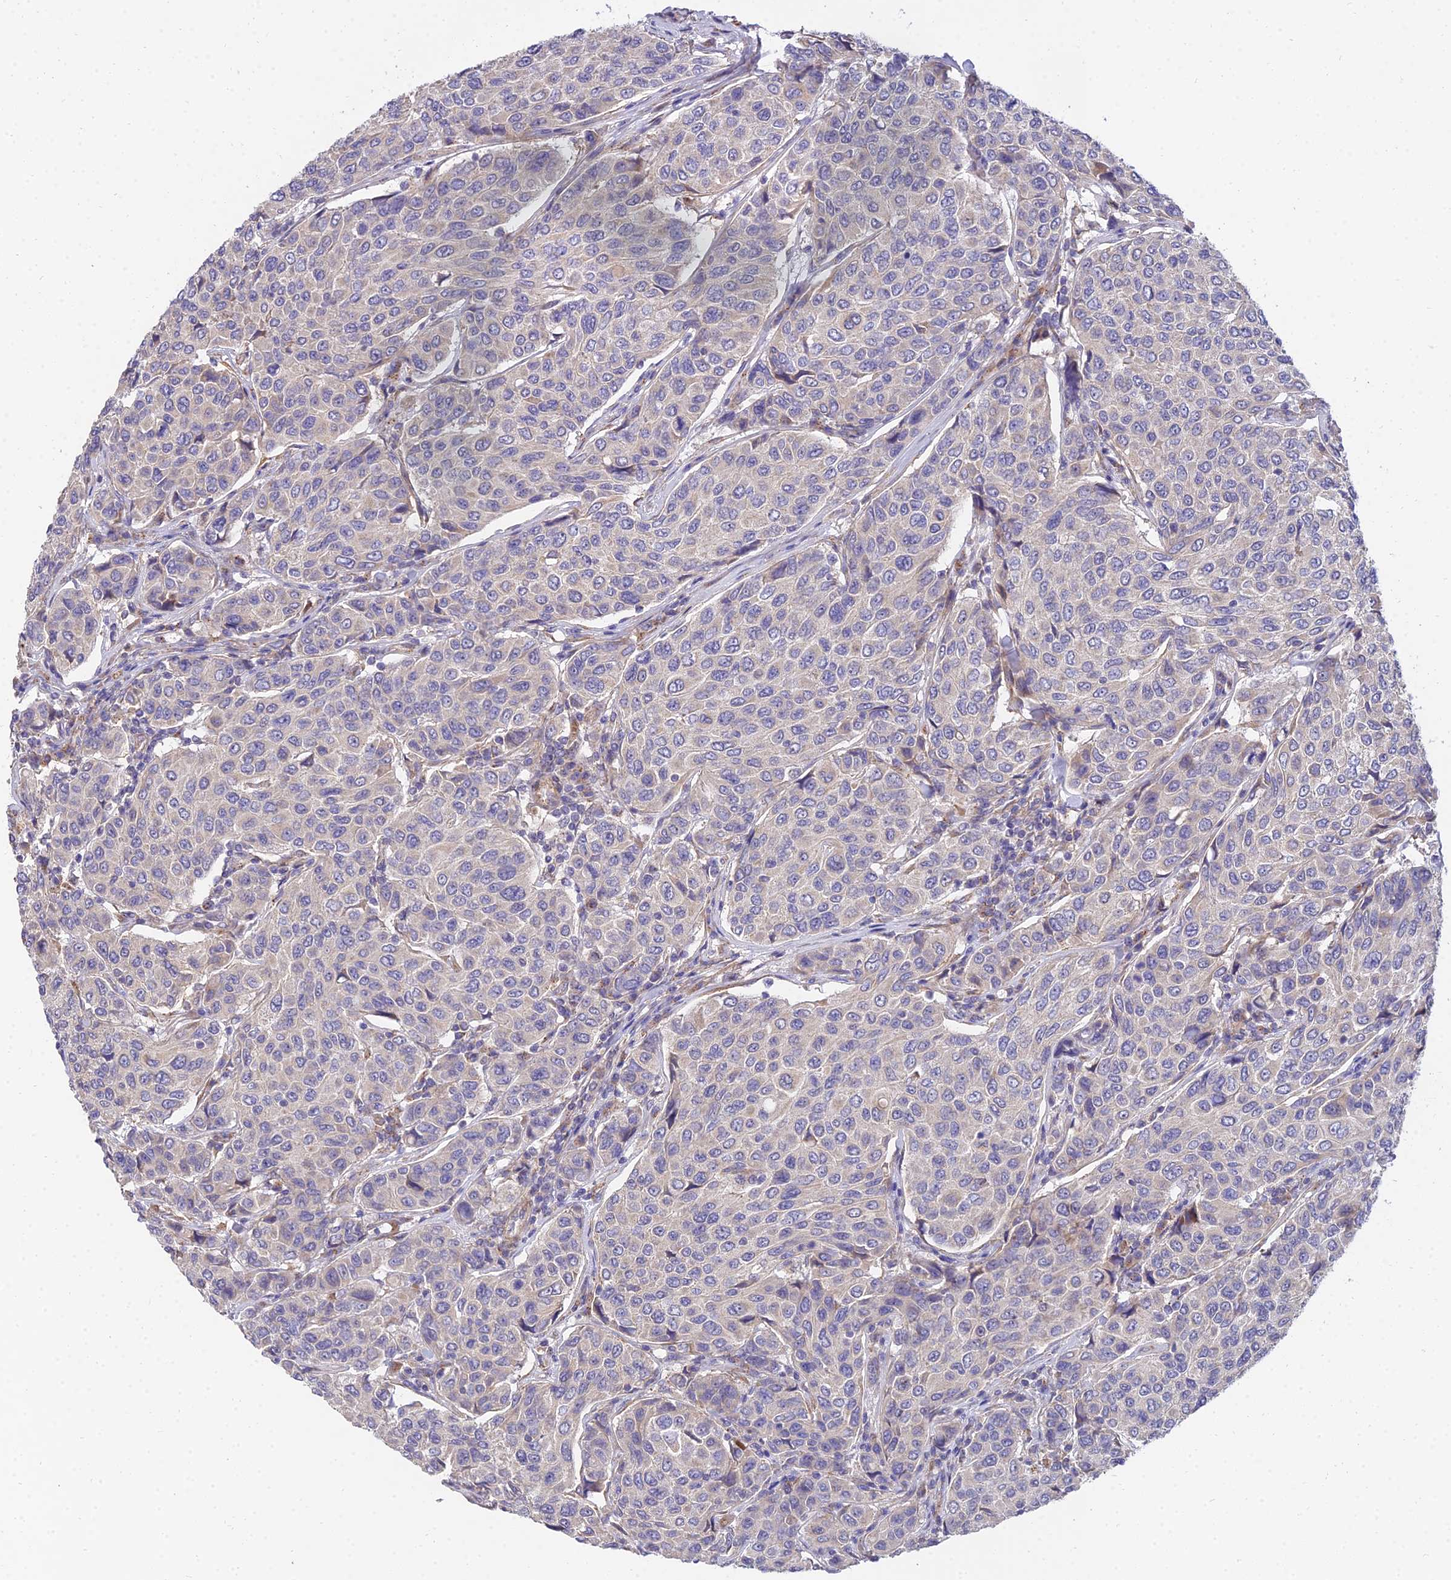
{"staining": {"intensity": "negative", "quantity": "none", "location": "none"}, "tissue": "breast cancer", "cell_type": "Tumor cells", "image_type": "cancer", "snomed": [{"axis": "morphology", "description": "Duct carcinoma"}, {"axis": "topography", "description": "Breast"}], "caption": "Immunohistochemical staining of human breast cancer shows no significant staining in tumor cells. Nuclei are stained in blue.", "gene": "ARL8B", "patient": {"sex": "female", "age": 55}}